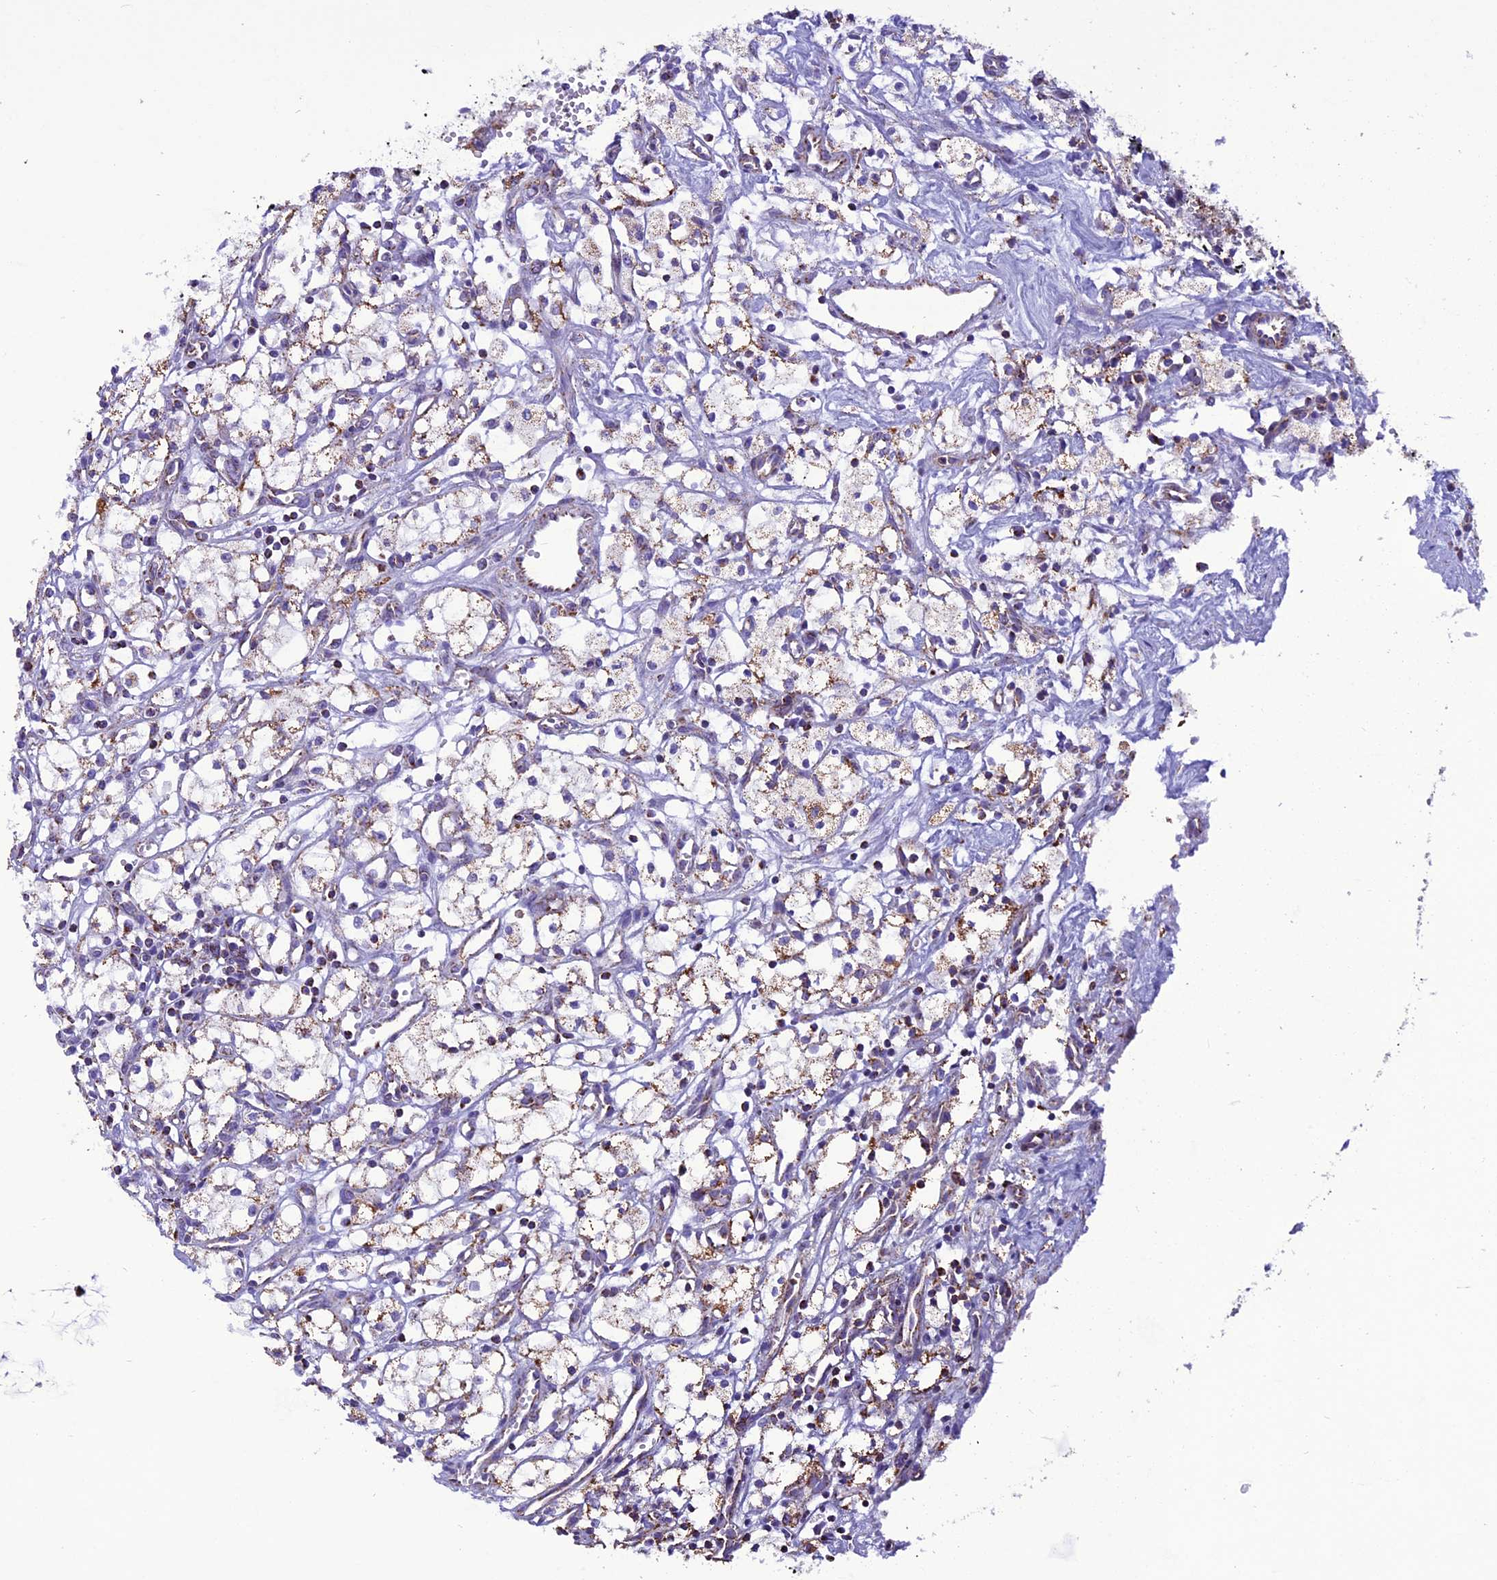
{"staining": {"intensity": "moderate", "quantity": "<25%", "location": "cytoplasmic/membranous"}, "tissue": "renal cancer", "cell_type": "Tumor cells", "image_type": "cancer", "snomed": [{"axis": "morphology", "description": "Adenocarcinoma, NOS"}, {"axis": "topography", "description": "Kidney"}], "caption": "The micrograph displays immunohistochemical staining of renal cancer (adenocarcinoma). There is moderate cytoplasmic/membranous positivity is seen in about <25% of tumor cells. The protein is shown in brown color, while the nuclei are stained blue.", "gene": "ICA1L", "patient": {"sex": "male", "age": 59}}